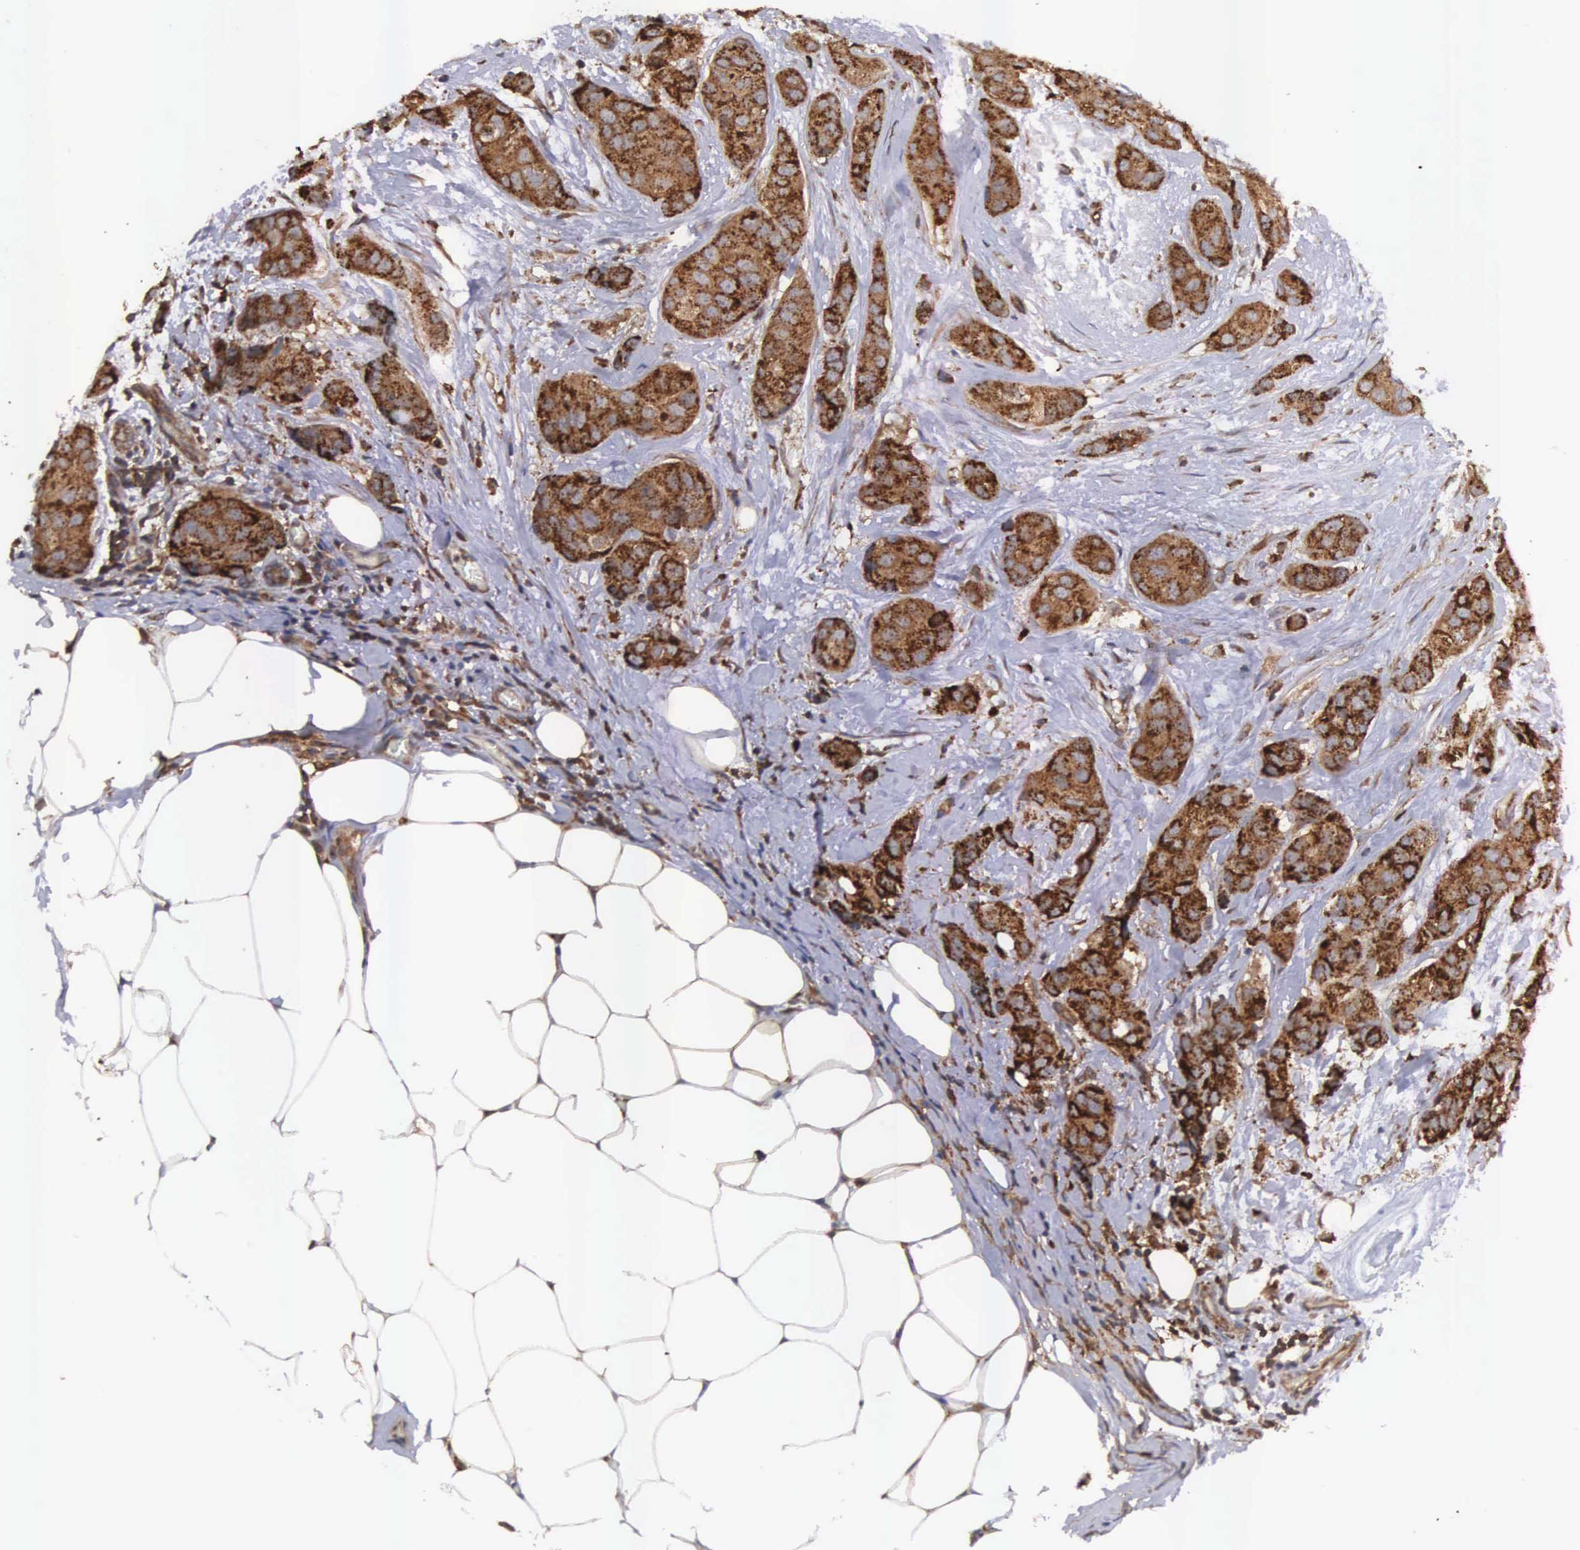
{"staining": {"intensity": "strong", "quantity": ">75%", "location": "cytoplasmic/membranous"}, "tissue": "breast cancer", "cell_type": "Tumor cells", "image_type": "cancer", "snomed": [{"axis": "morphology", "description": "Duct carcinoma"}, {"axis": "topography", "description": "Breast"}], "caption": "This histopathology image reveals immunohistochemistry (IHC) staining of human breast cancer (invasive ductal carcinoma), with high strong cytoplasmic/membranous positivity in about >75% of tumor cells.", "gene": "DHRS1", "patient": {"sex": "female", "age": 68}}